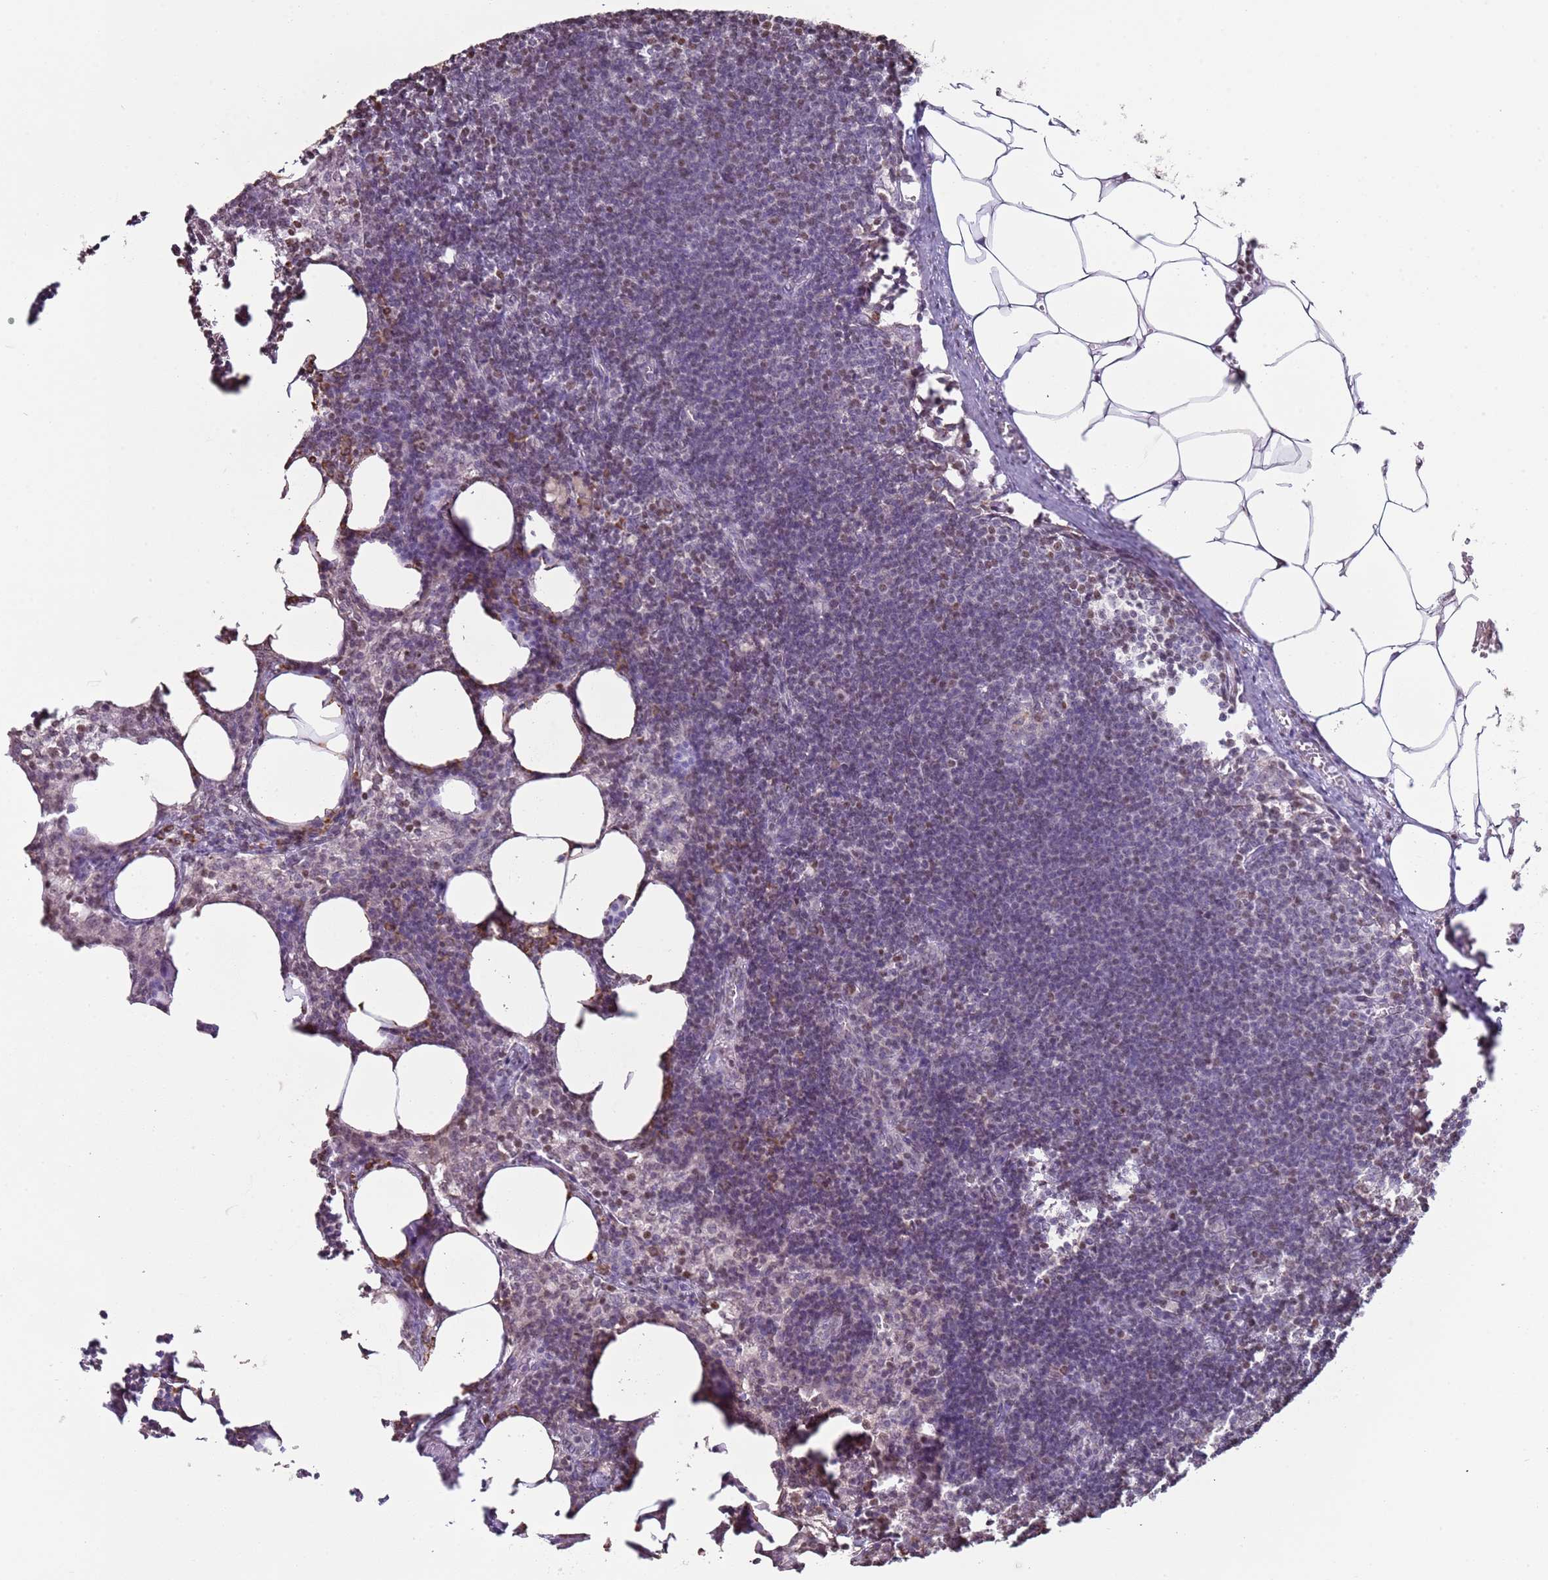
{"staining": {"intensity": "strong", "quantity": "<25%", "location": "cytoplasmic/membranous,nuclear"}, "tissue": "lymph node", "cell_type": "Germinal center cells", "image_type": "normal", "snomed": [{"axis": "morphology", "description": "Normal tissue, NOS"}, {"axis": "topography", "description": "Lymph node"}], "caption": "Immunohistochemistry (IHC) of benign lymph node reveals medium levels of strong cytoplasmic/membranous,nuclear positivity in approximately <25% of germinal center cells. (DAB IHC with brightfield microscopy, high magnification).", "gene": "SCAF1", "patient": {"sex": "female", "age": 30}}